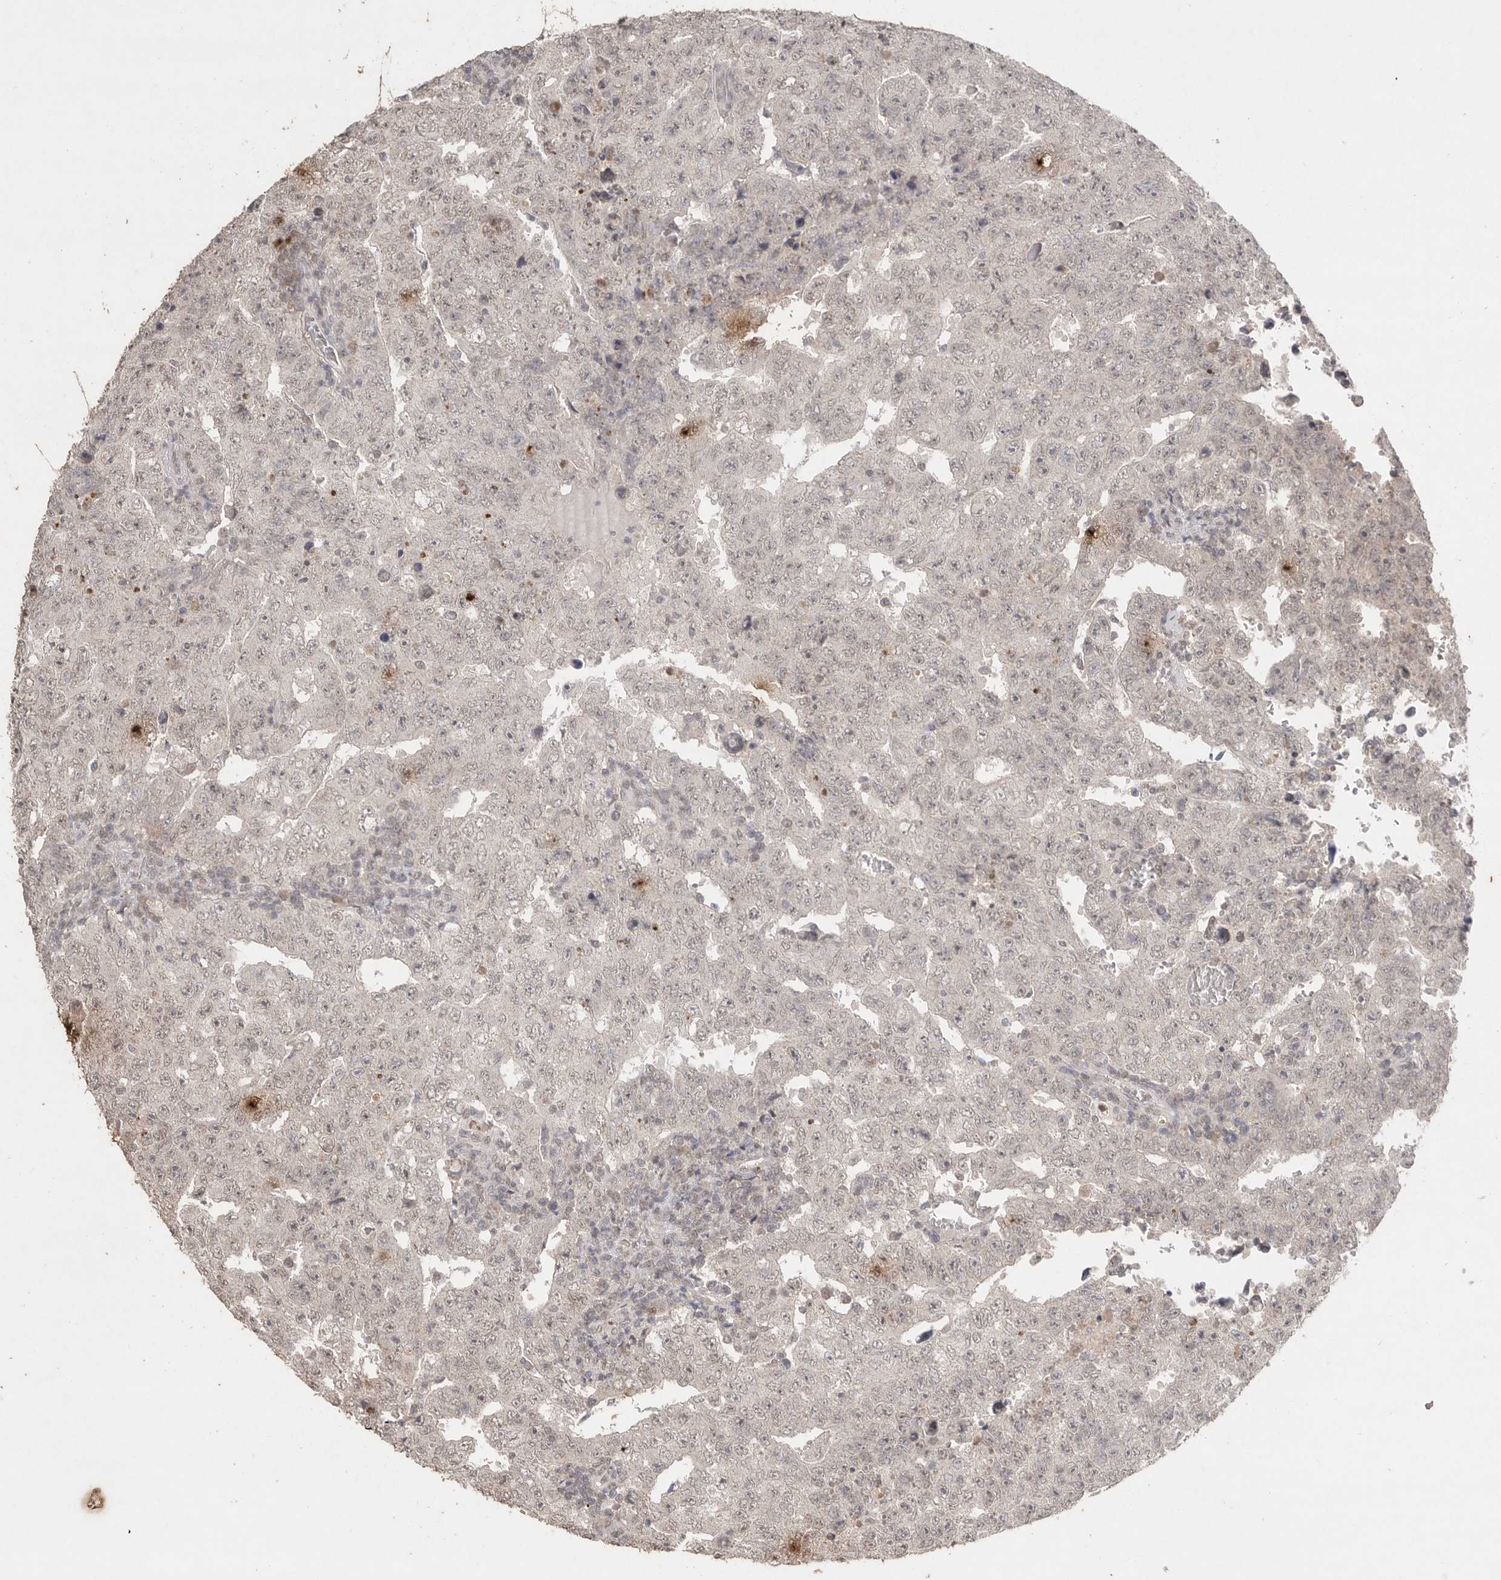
{"staining": {"intensity": "weak", "quantity": "<25%", "location": "nuclear"}, "tissue": "testis cancer", "cell_type": "Tumor cells", "image_type": "cancer", "snomed": [{"axis": "morphology", "description": "Carcinoma, Embryonal, NOS"}, {"axis": "topography", "description": "Testis"}], "caption": "Immunohistochemical staining of testis embryonal carcinoma shows no significant expression in tumor cells. (Brightfield microscopy of DAB (3,3'-diaminobenzidine) immunohistochemistry at high magnification).", "gene": "KLK5", "patient": {"sex": "male", "age": 26}}